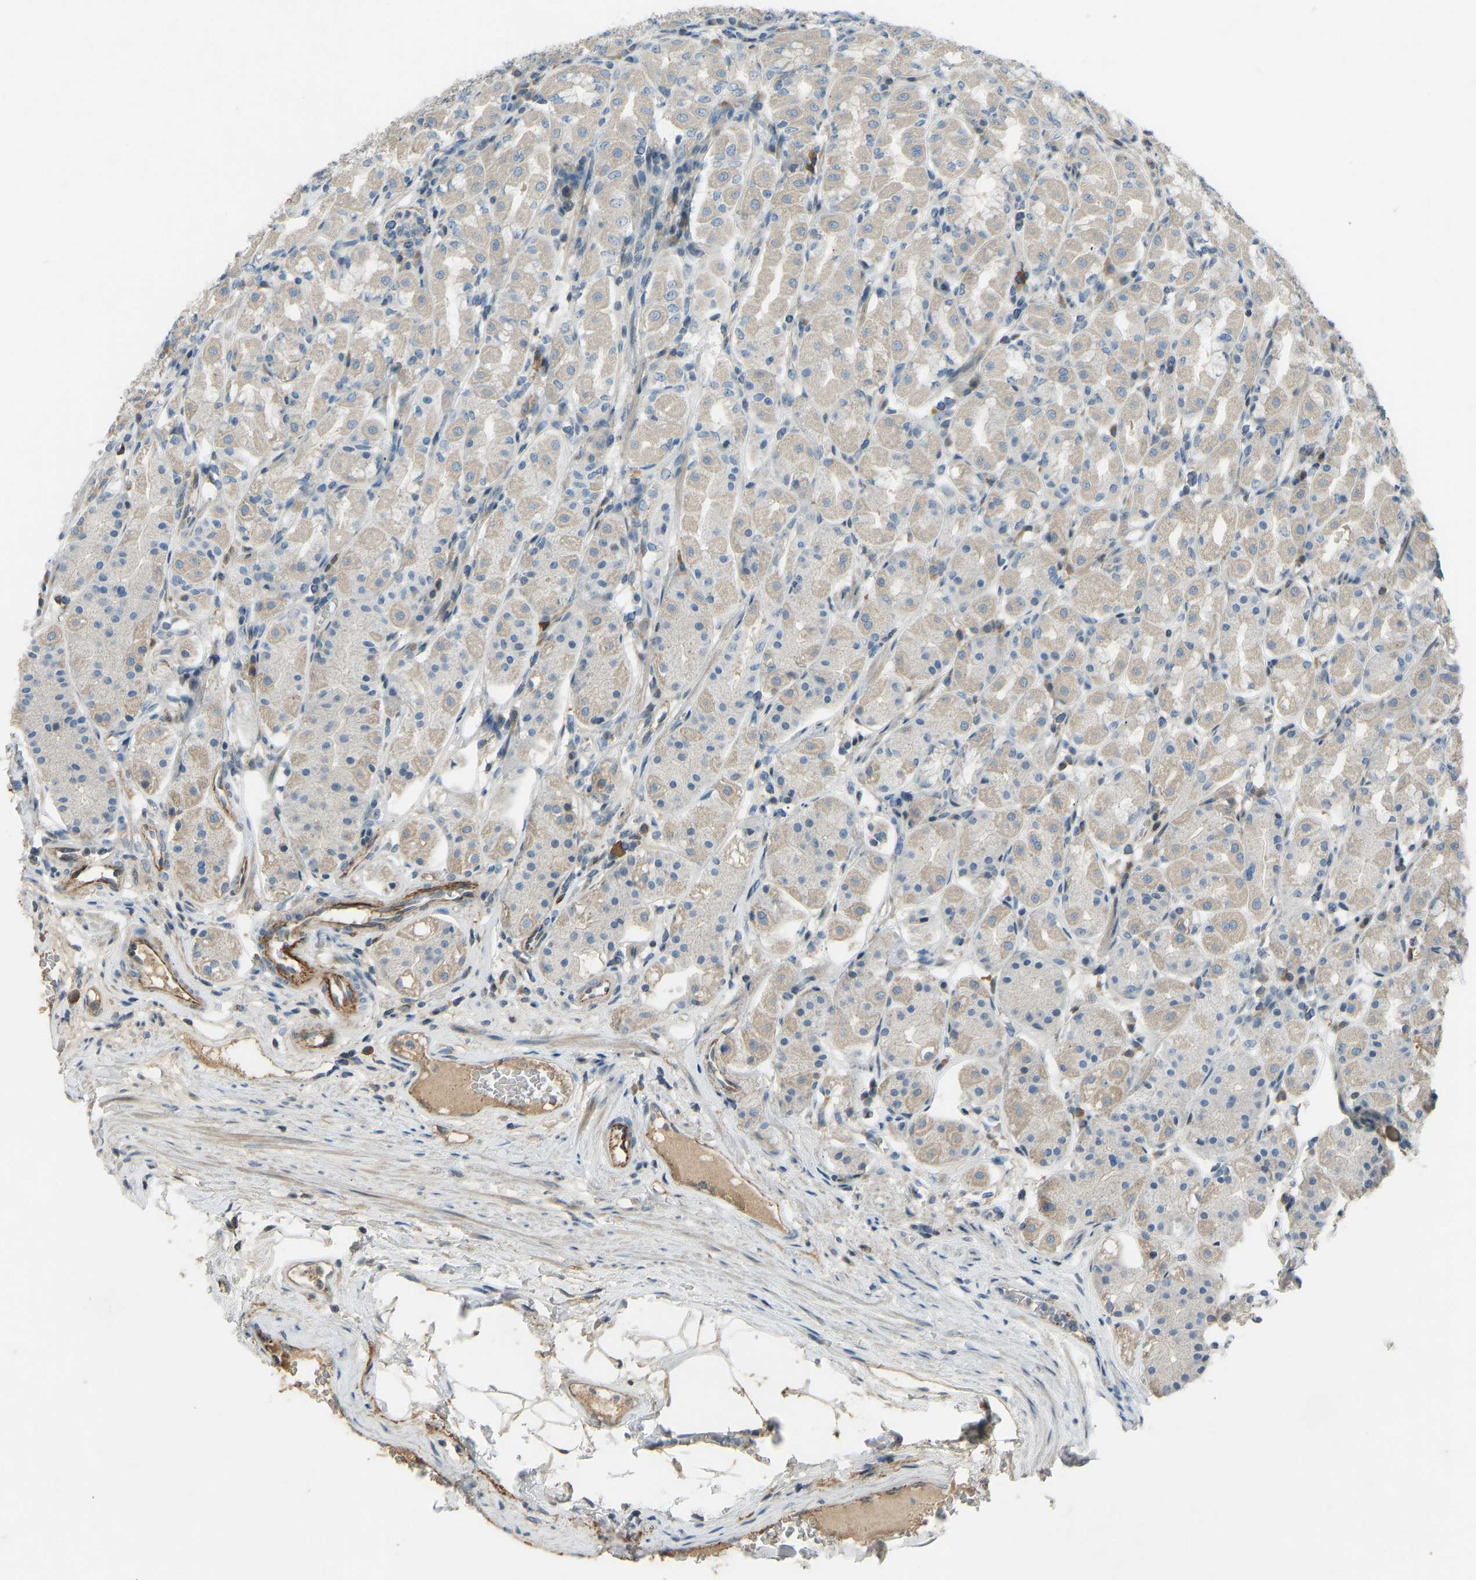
{"staining": {"intensity": "weak", "quantity": "25%-75%", "location": "cytoplasmic/membranous"}, "tissue": "stomach", "cell_type": "Glandular cells", "image_type": "normal", "snomed": [{"axis": "morphology", "description": "Normal tissue, NOS"}, {"axis": "topography", "description": "Stomach"}, {"axis": "topography", "description": "Stomach, lower"}], "caption": "Immunohistochemistry image of benign human stomach stained for a protein (brown), which reveals low levels of weak cytoplasmic/membranous positivity in about 25%-75% of glandular cells.", "gene": "FBLN2", "patient": {"sex": "female", "age": 56}}